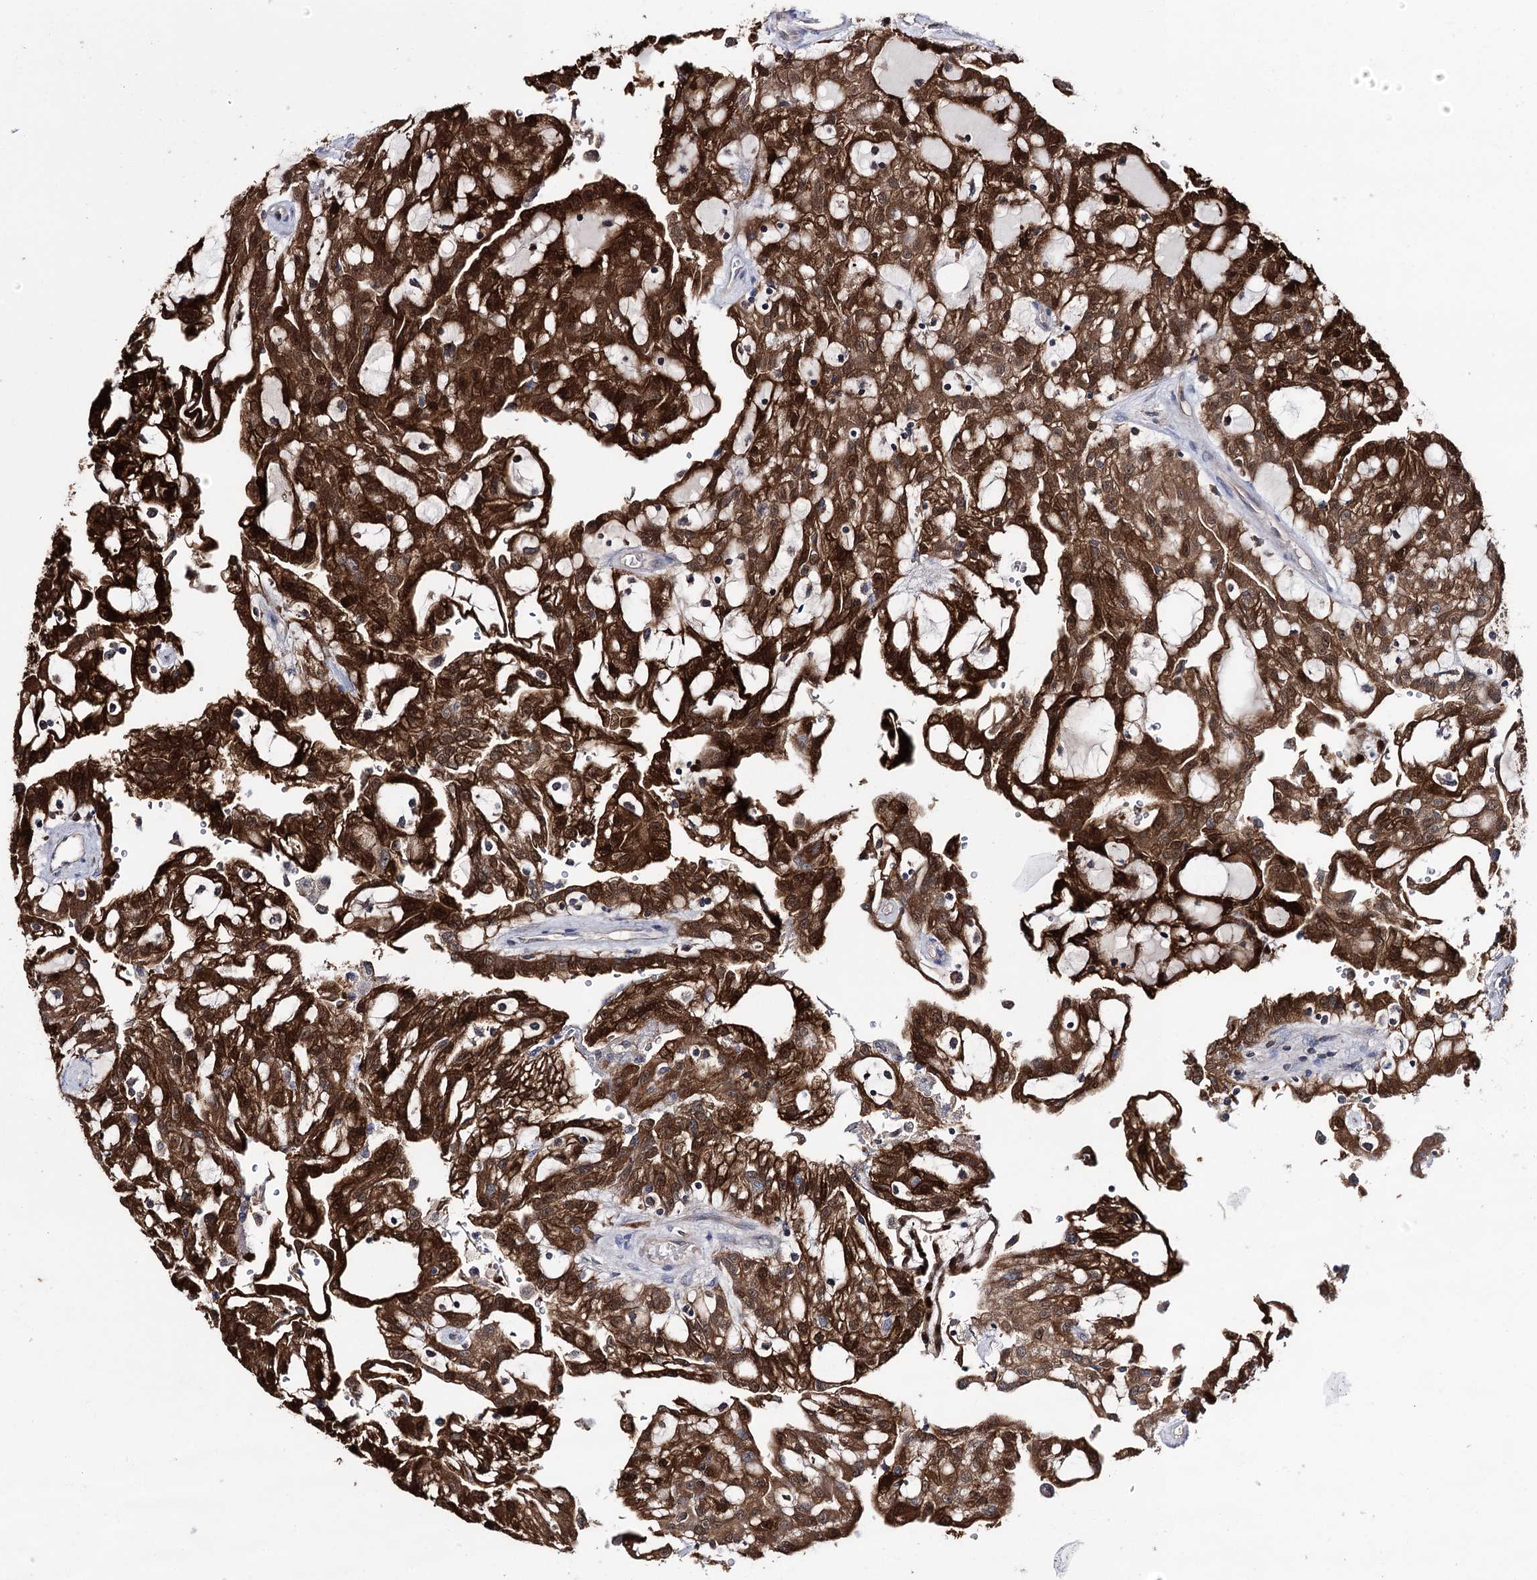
{"staining": {"intensity": "strong", "quantity": ">75%", "location": "cytoplasmic/membranous,nuclear"}, "tissue": "renal cancer", "cell_type": "Tumor cells", "image_type": "cancer", "snomed": [{"axis": "morphology", "description": "Adenocarcinoma, NOS"}, {"axis": "topography", "description": "Kidney"}], "caption": "Human renal cancer (adenocarcinoma) stained with a protein marker displays strong staining in tumor cells.", "gene": "PTER", "patient": {"sex": "male", "age": 63}}